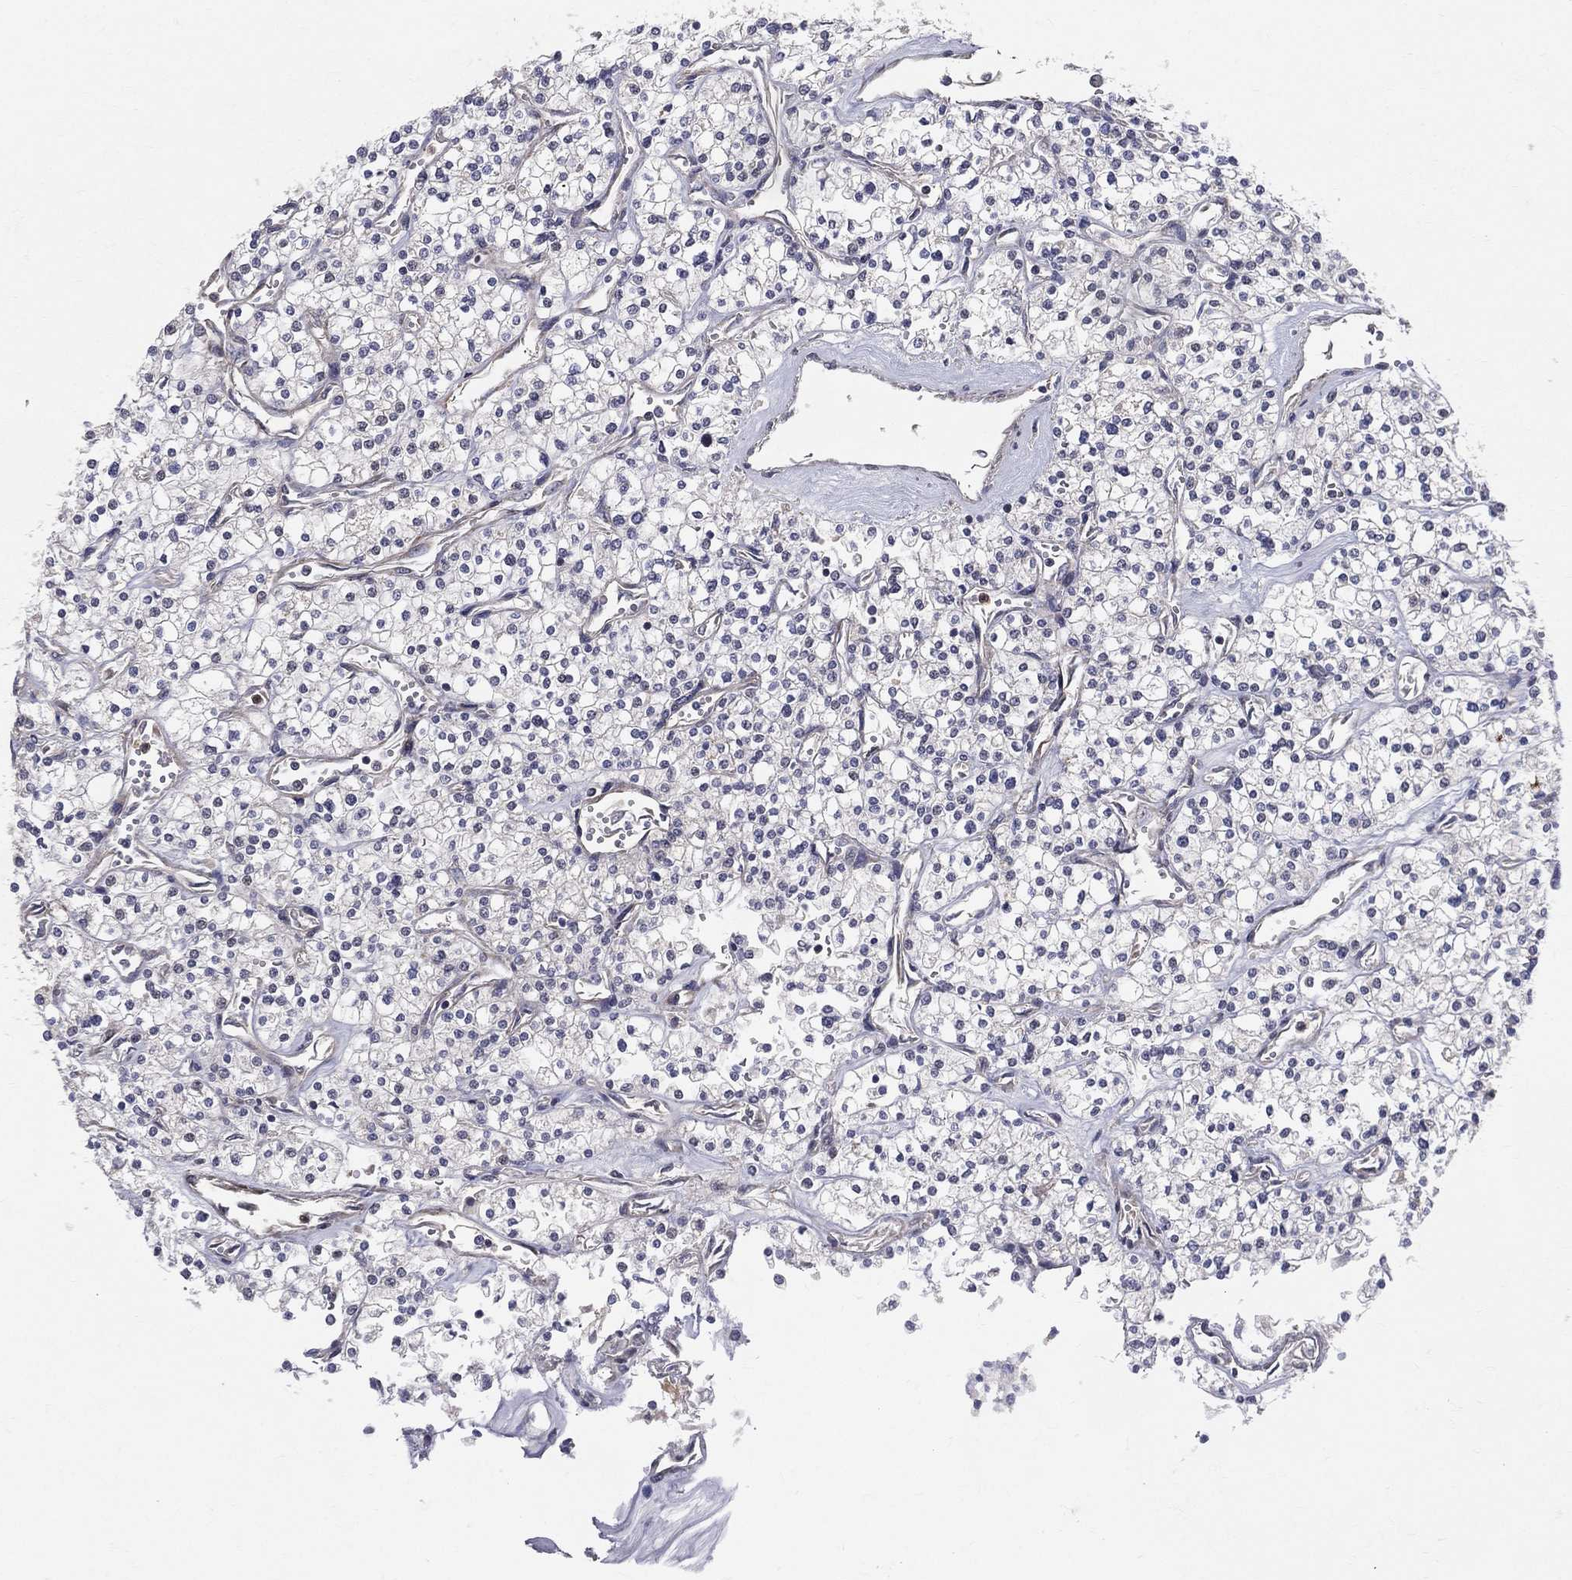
{"staining": {"intensity": "negative", "quantity": "none", "location": "none"}, "tissue": "renal cancer", "cell_type": "Tumor cells", "image_type": "cancer", "snomed": [{"axis": "morphology", "description": "Adenocarcinoma, NOS"}, {"axis": "topography", "description": "Kidney"}], "caption": "Immunohistochemical staining of renal adenocarcinoma displays no significant expression in tumor cells. Brightfield microscopy of immunohistochemistry (IHC) stained with DAB (3,3'-diaminobenzidine) (brown) and hematoxylin (blue), captured at high magnification.", "gene": "POMZP3", "patient": {"sex": "male", "age": 80}}